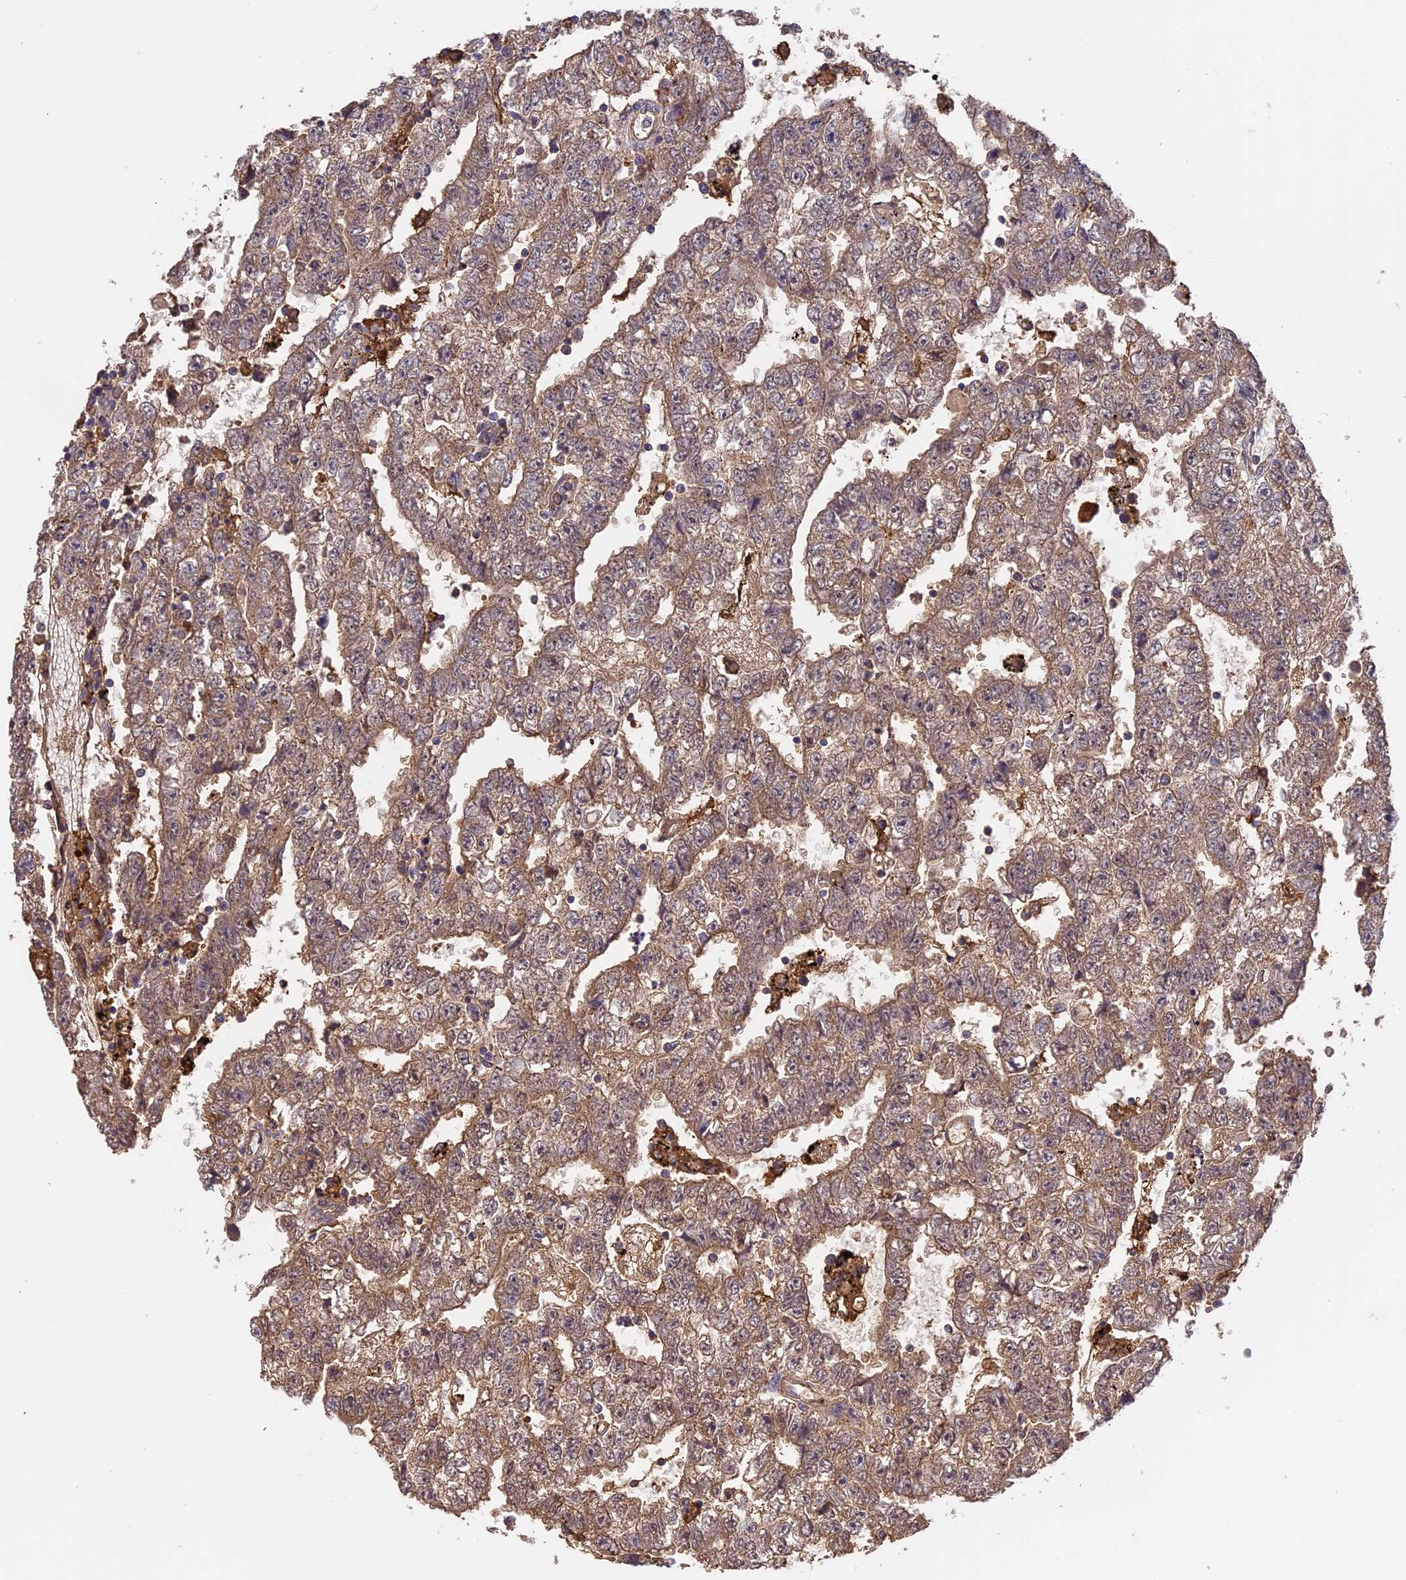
{"staining": {"intensity": "moderate", "quantity": ">75%", "location": "cytoplasmic/membranous,nuclear"}, "tissue": "testis cancer", "cell_type": "Tumor cells", "image_type": "cancer", "snomed": [{"axis": "morphology", "description": "Carcinoma, Embryonal, NOS"}, {"axis": "topography", "description": "Testis"}], "caption": "Protein expression analysis of human testis cancer (embryonal carcinoma) reveals moderate cytoplasmic/membranous and nuclear expression in about >75% of tumor cells.", "gene": "ARHGAP19", "patient": {"sex": "male", "age": 25}}